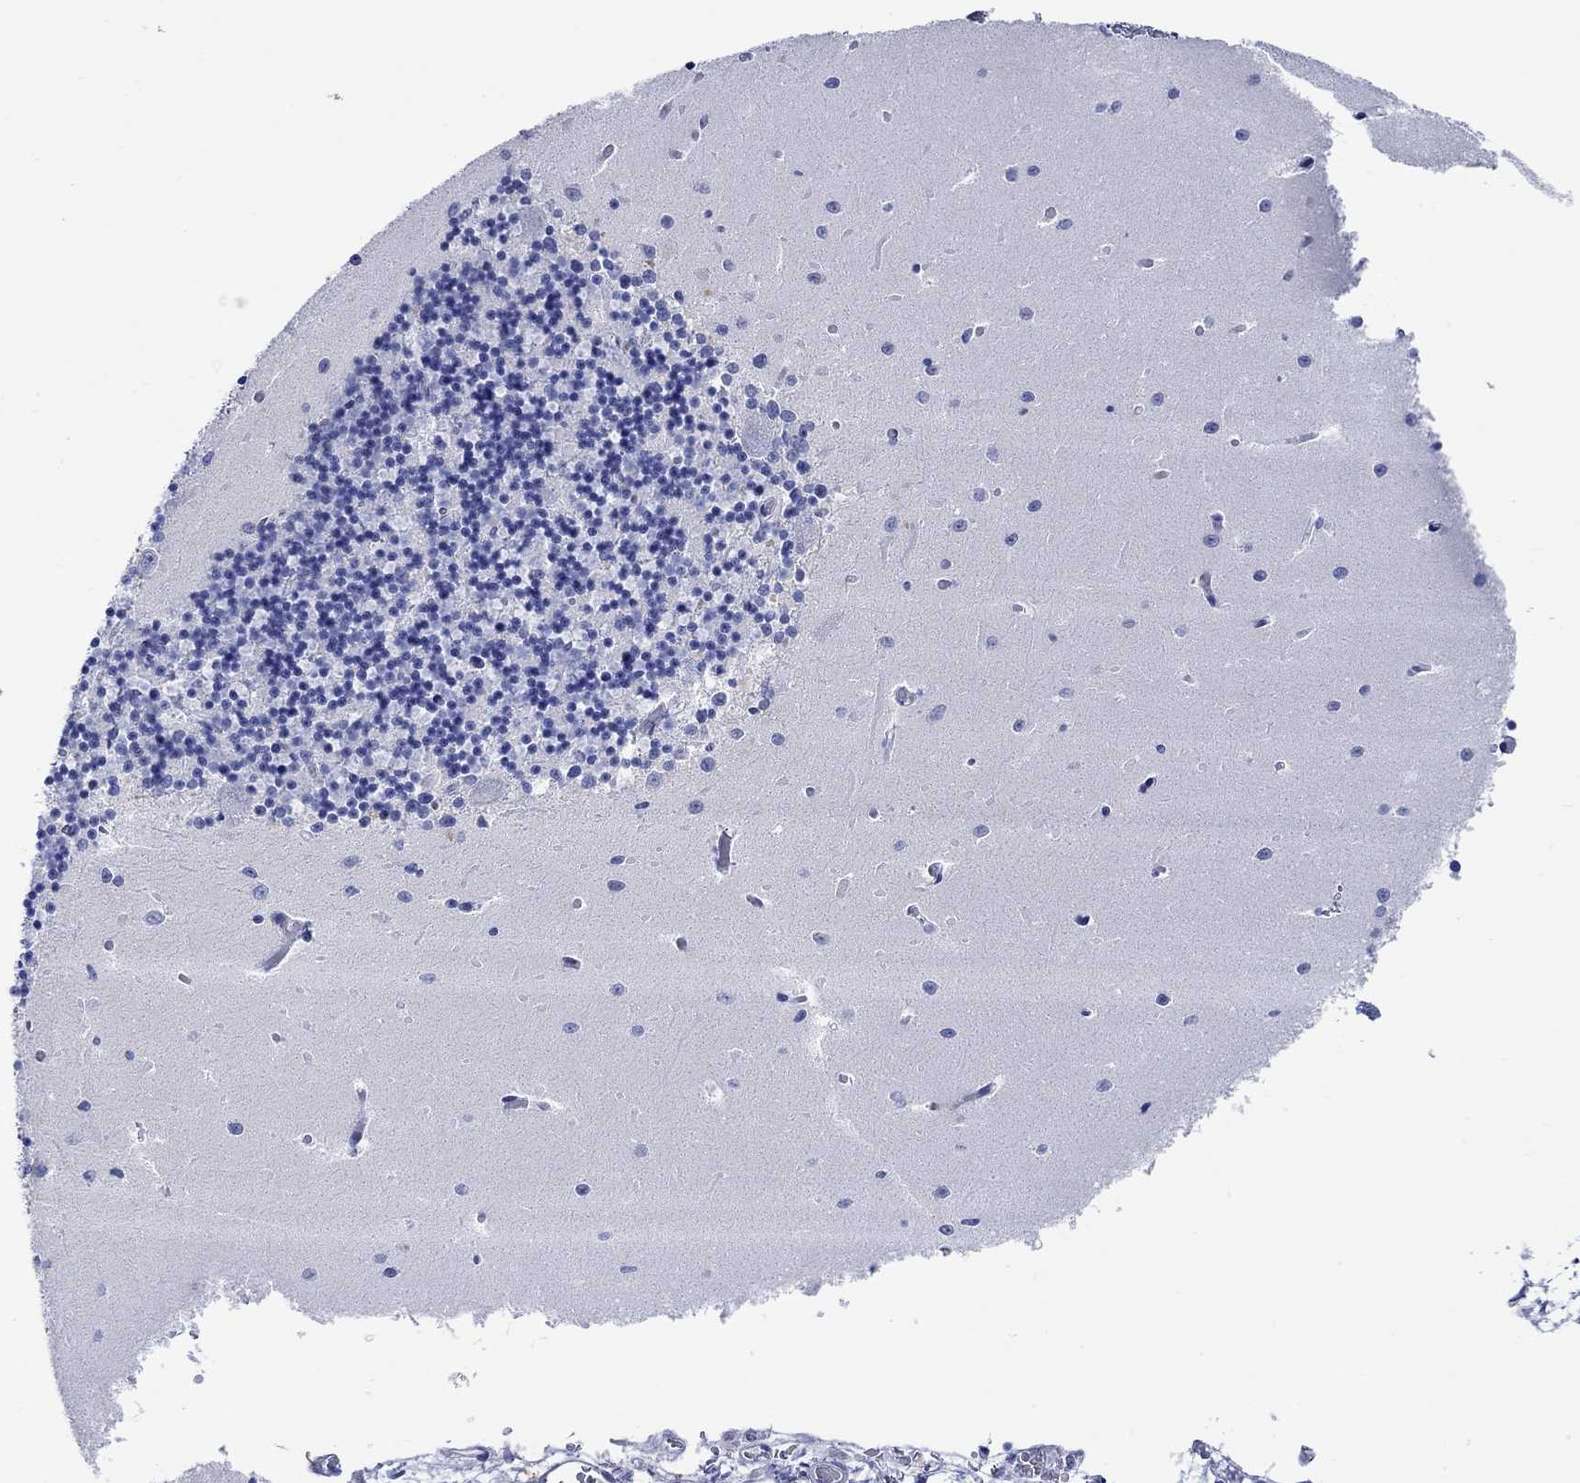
{"staining": {"intensity": "negative", "quantity": "none", "location": "none"}, "tissue": "cerebellum", "cell_type": "Cells in granular layer", "image_type": "normal", "snomed": [{"axis": "morphology", "description": "Normal tissue, NOS"}, {"axis": "topography", "description": "Cerebellum"}], "caption": "A high-resolution photomicrograph shows immunohistochemistry (IHC) staining of unremarkable cerebellum, which displays no significant positivity in cells in granular layer.", "gene": "P2RY6", "patient": {"sex": "female", "age": 64}}